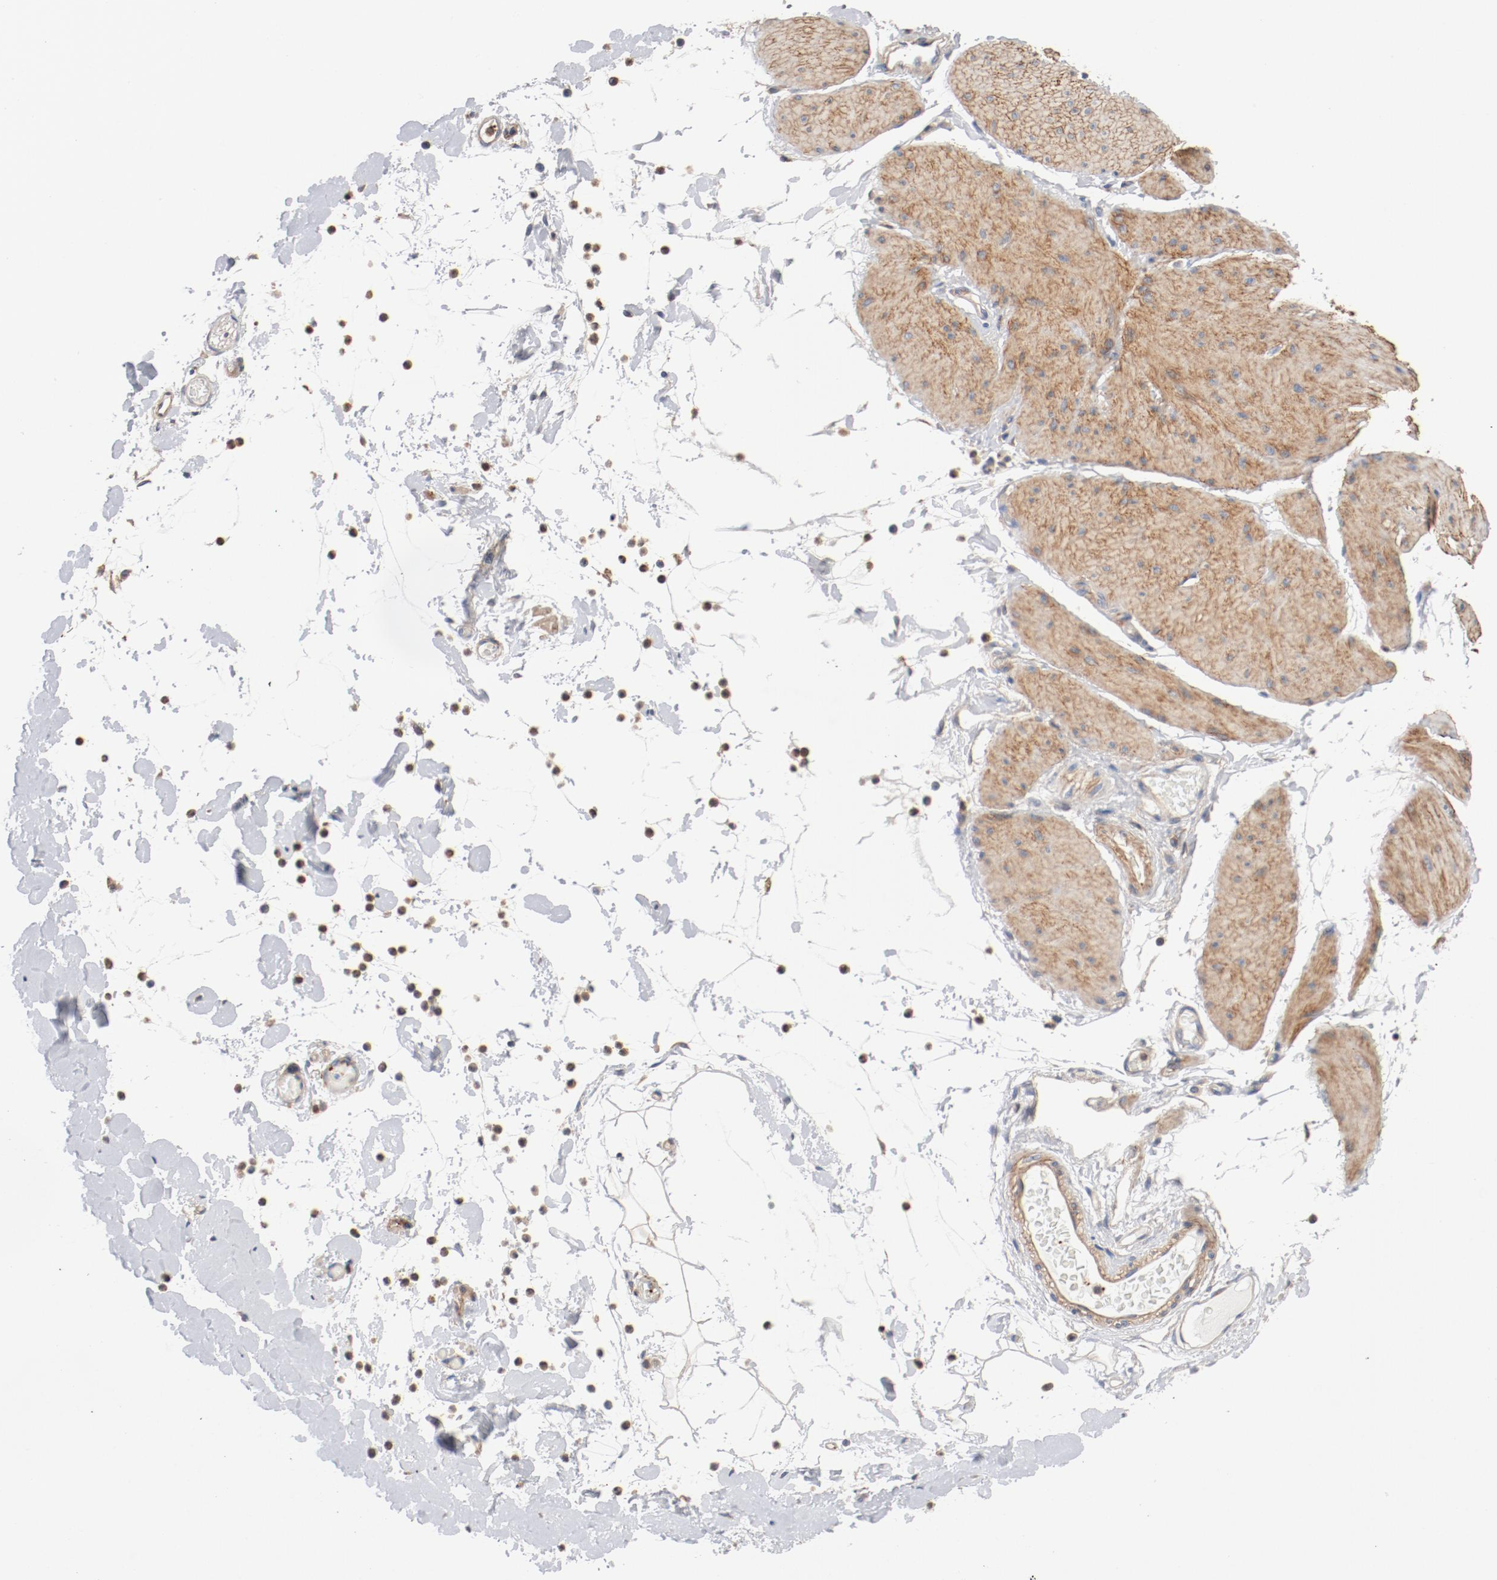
{"staining": {"intensity": "moderate", "quantity": ">75%", "location": "cytoplasmic/membranous"}, "tissue": "smooth muscle", "cell_type": "Smooth muscle cells", "image_type": "normal", "snomed": [{"axis": "morphology", "description": "Normal tissue, NOS"}, {"axis": "topography", "description": "Smooth muscle"}, {"axis": "topography", "description": "Colon"}], "caption": "A brown stain labels moderate cytoplasmic/membranous expression of a protein in smooth muscle cells of benign human smooth muscle. The staining is performed using DAB brown chromogen to label protein expression. The nuclei are counter-stained blue using hematoxylin.", "gene": "ILK", "patient": {"sex": "male", "age": 67}}